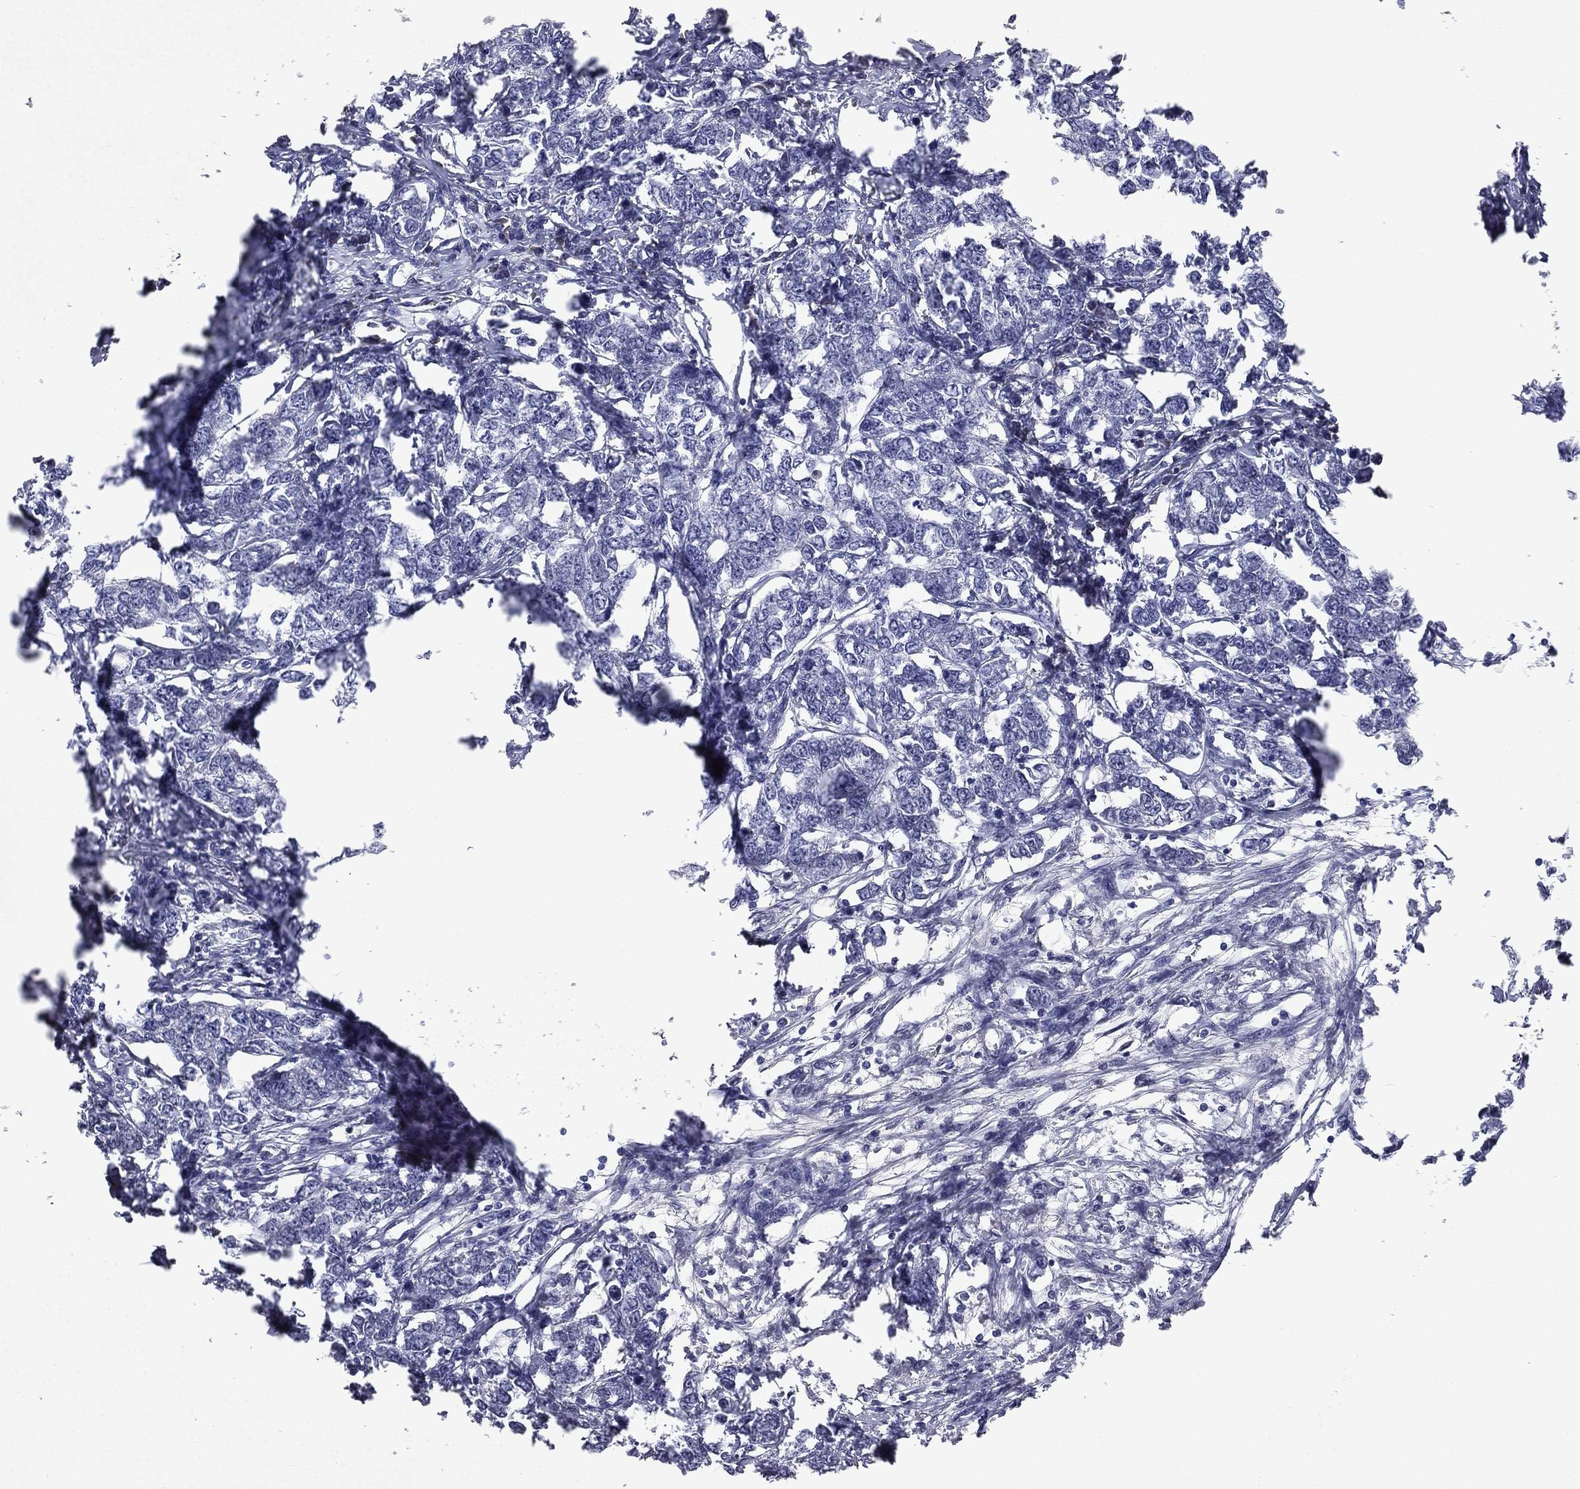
{"staining": {"intensity": "negative", "quantity": "none", "location": "none"}, "tissue": "breast cancer", "cell_type": "Tumor cells", "image_type": "cancer", "snomed": [{"axis": "morphology", "description": "Duct carcinoma"}, {"axis": "topography", "description": "Breast"}], "caption": "The micrograph demonstrates no staining of tumor cells in breast intraductal carcinoma.", "gene": "ECM1", "patient": {"sex": "female", "age": 88}}